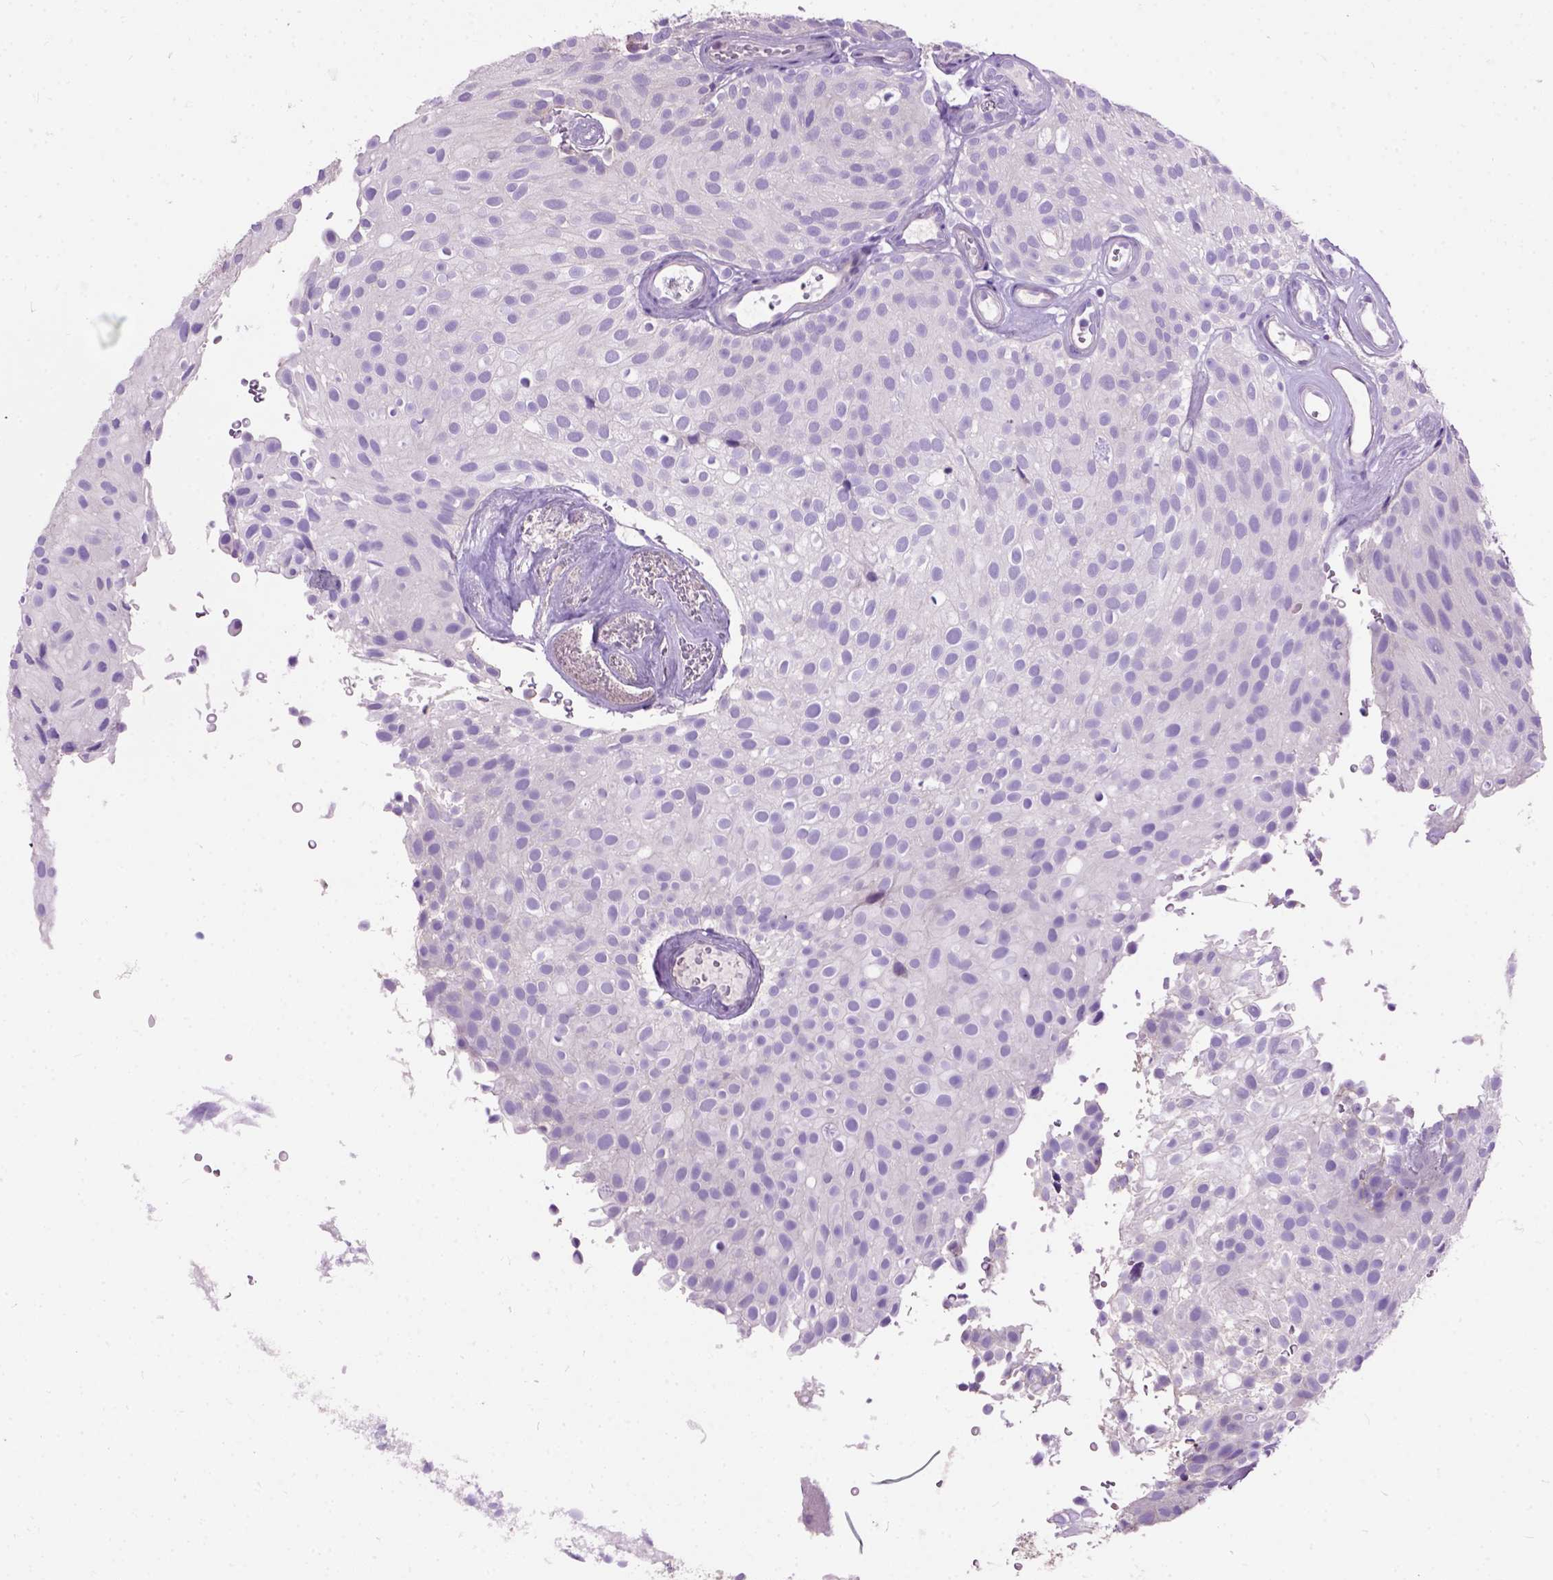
{"staining": {"intensity": "negative", "quantity": "none", "location": "none"}, "tissue": "urothelial cancer", "cell_type": "Tumor cells", "image_type": "cancer", "snomed": [{"axis": "morphology", "description": "Urothelial carcinoma, Low grade"}, {"axis": "topography", "description": "Urinary bladder"}], "caption": "IHC image of low-grade urothelial carcinoma stained for a protein (brown), which displays no expression in tumor cells.", "gene": "SEMA4F", "patient": {"sex": "male", "age": 78}}